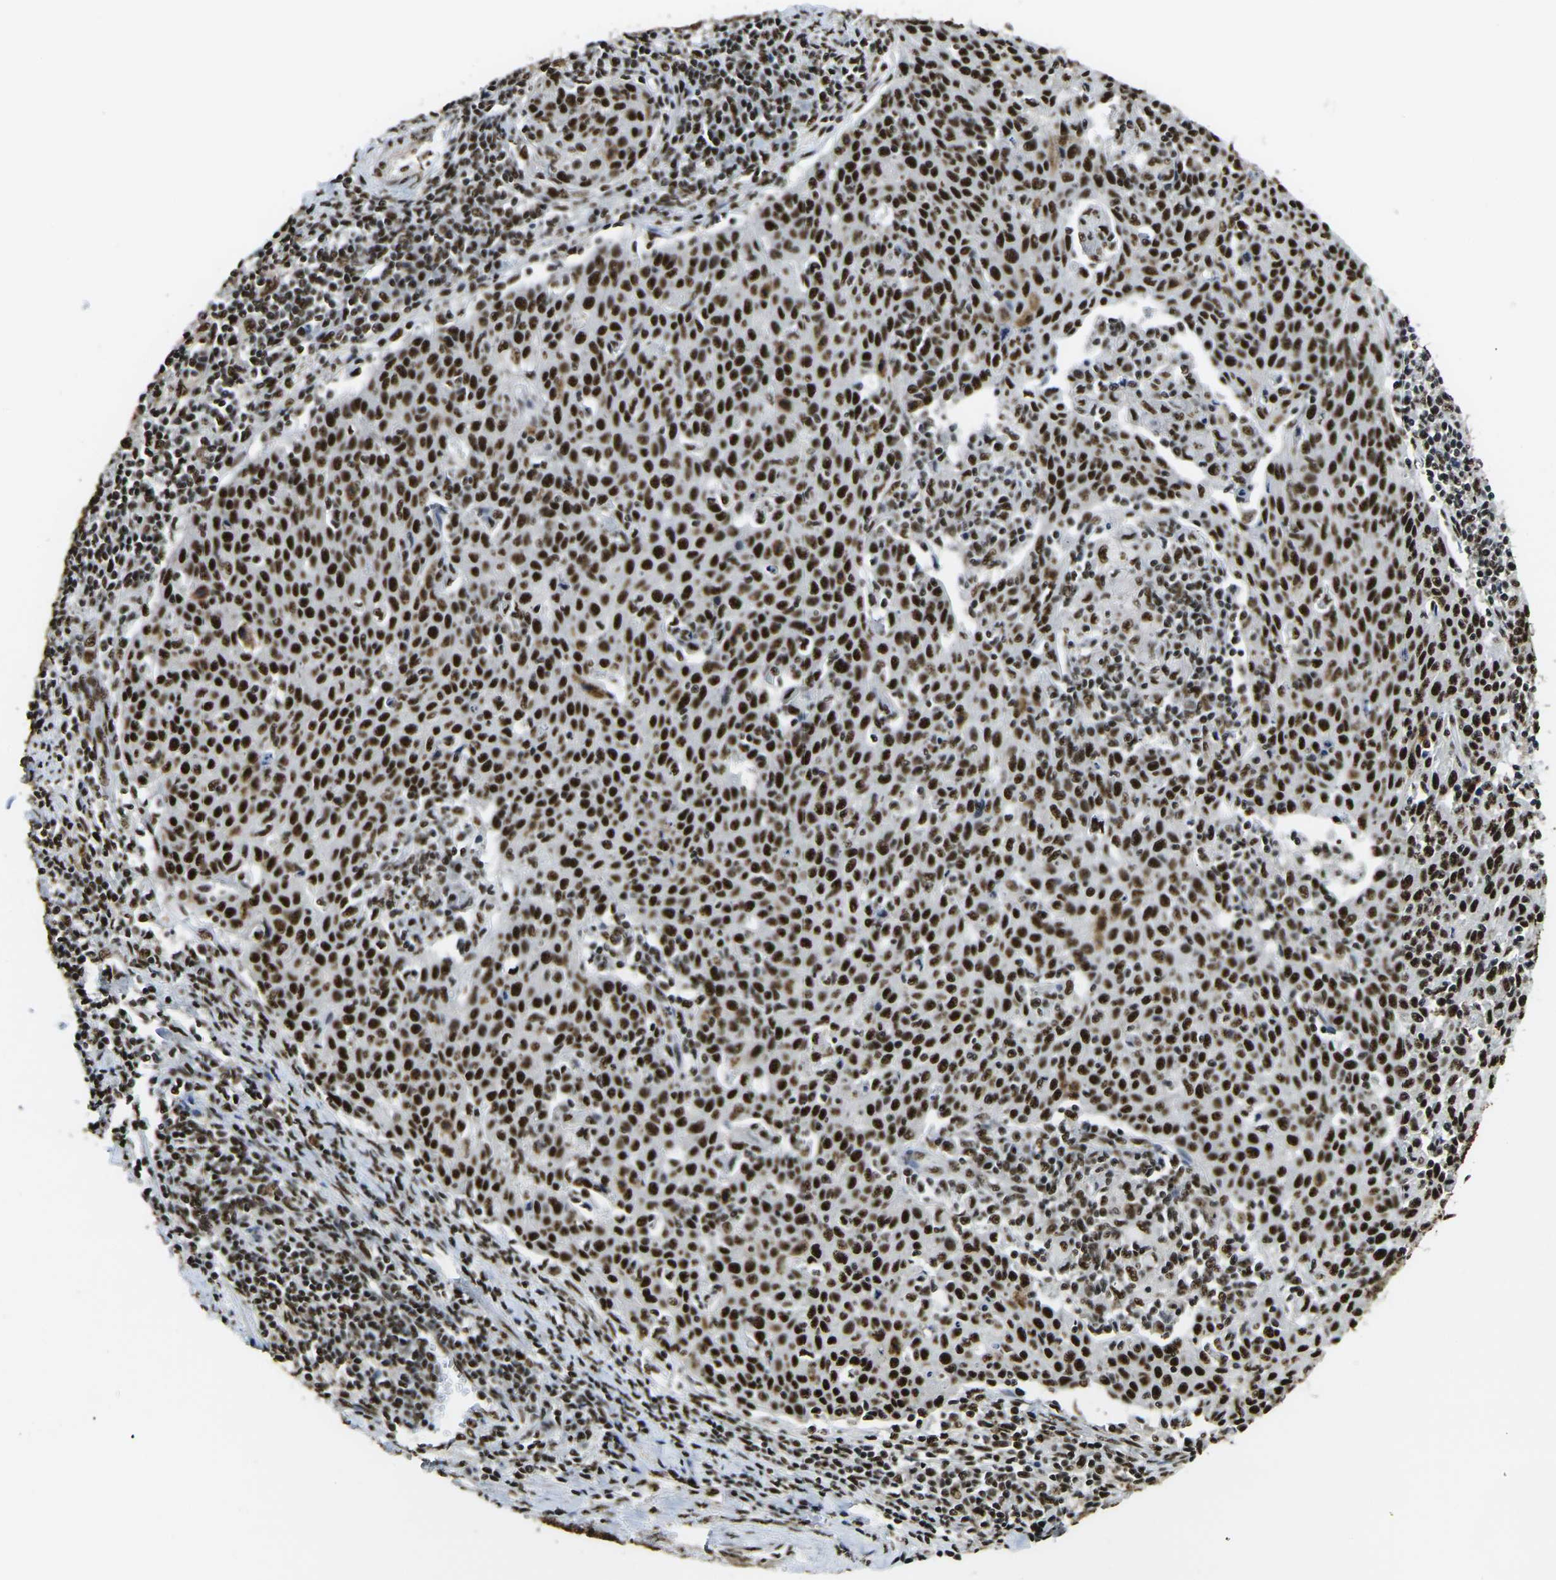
{"staining": {"intensity": "strong", "quantity": ">75%", "location": "nuclear"}, "tissue": "cervical cancer", "cell_type": "Tumor cells", "image_type": "cancer", "snomed": [{"axis": "morphology", "description": "Squamous cell carcinoma, NOS"}, {"axis": "topography", "description": "Cervix"}], "caption": "Cervical cancer stained with DAB immunohistochemistry (IHC) reveals high levels of strong nuclear staining in about >75% of tumor cells.", "gene": "SMARCC1", "patient": {"sex": "female", "age": 38}}